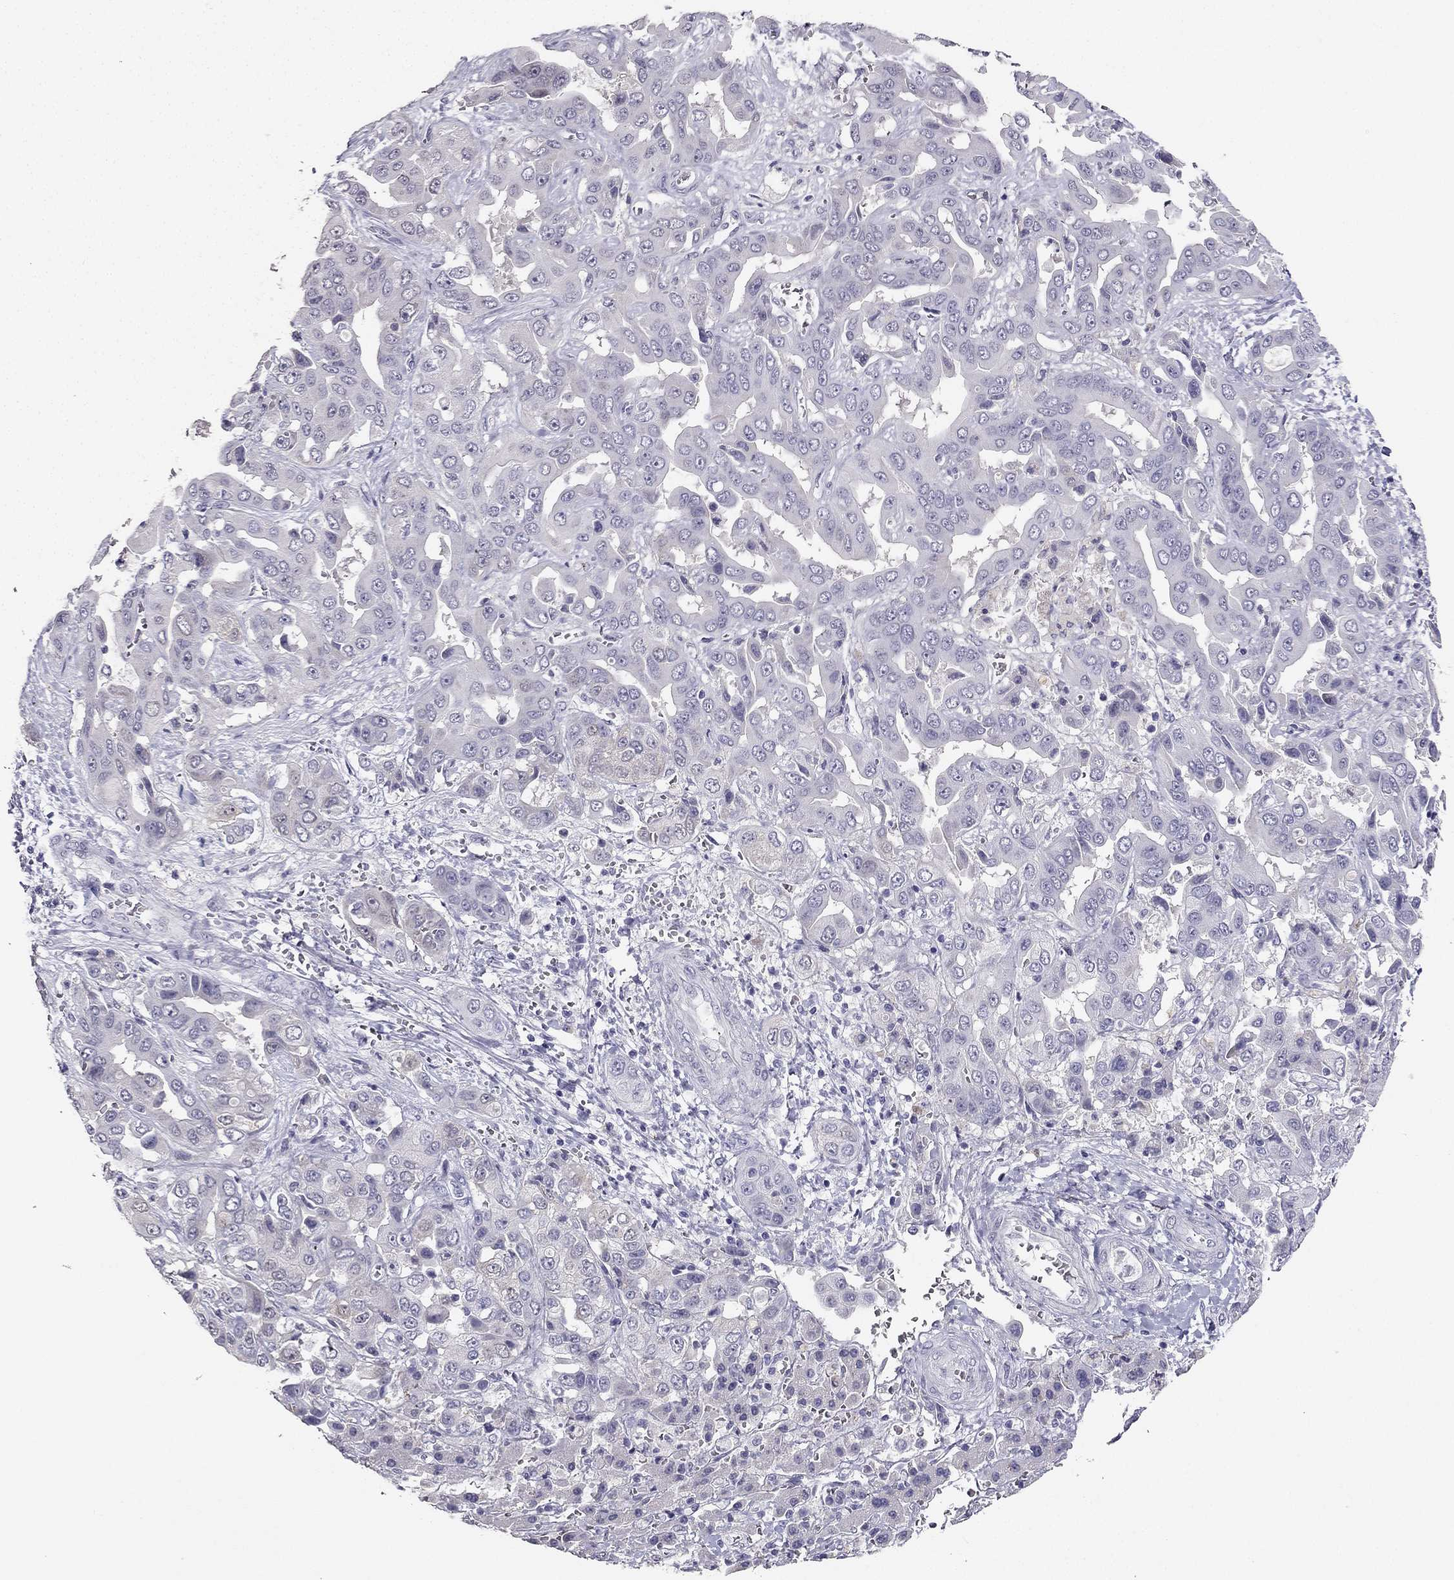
{"staining": {"intensity": "negative", "quantity": "none", "location": "none"}, "tissue": "liver cancer", "cell_type": "Tumor cells", "image_type": "cancer", "snomed": [{"axis": "morphology", "description": "Cholangiocarcinoma"}, {"axis": "topography", "description": "Liver"}], "caption": "The image displays no significant staining in tumor cells of liver cancer (cholangiocarcinoma). (DAB (3,3'-diaminobenzidine) immunohistochemistry with hematoxylin counter stain).", "gene": "CALB2", "patient": {"sex": "female", "age": 52}}